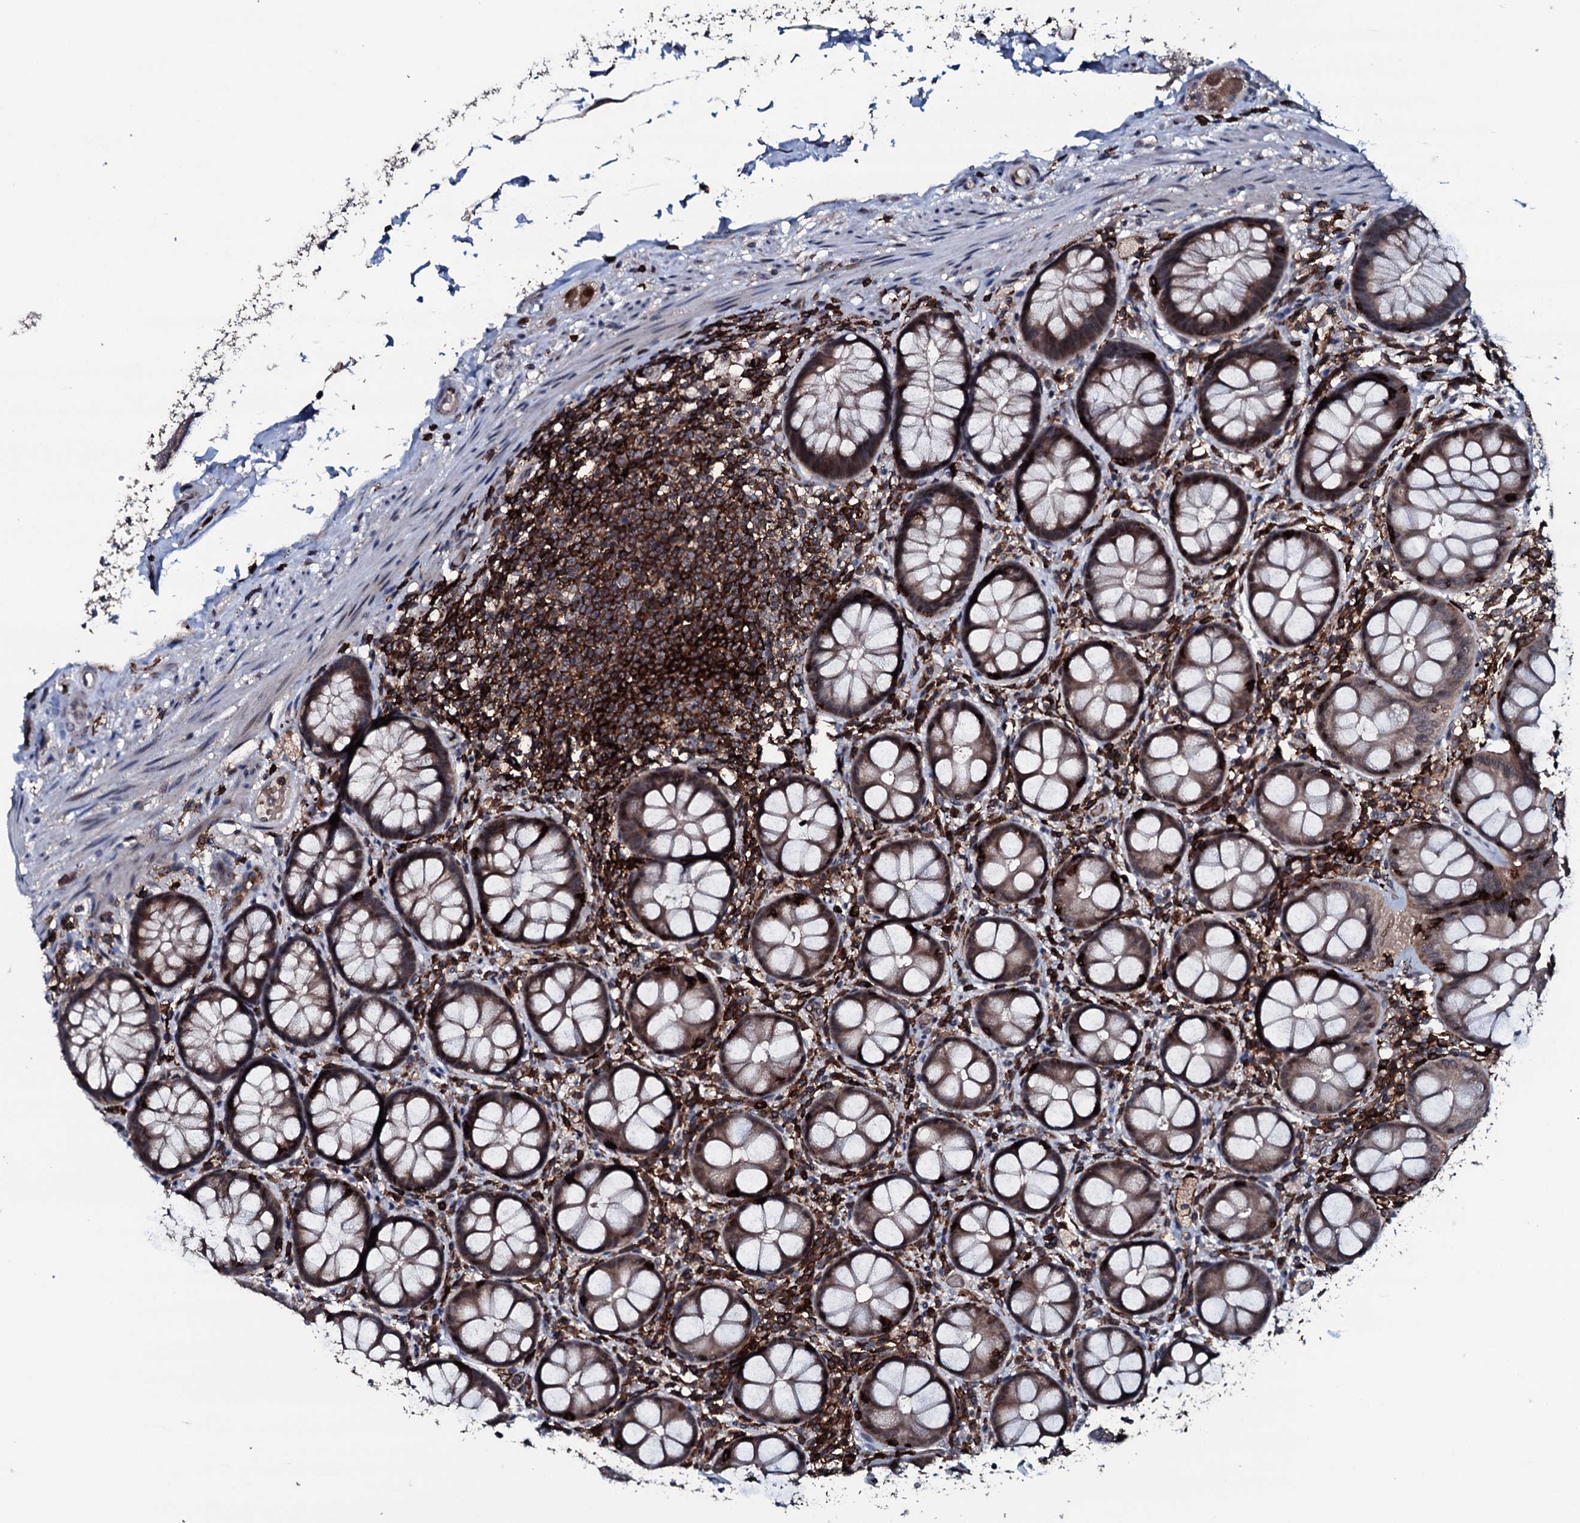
{"staining": {"intensity": "moderate", "quantity": ">75%", "location": "cytoplasmic/membranous,nuclear"}, "tissue": "rectum", "cell_type": "Glandular cells", "image_type": "normal", "snomed": [{"axis": "morphology", "description": "Normal tissue, NOS"}, {"axis": "topography", "description": "Rectum"}], "caption": "DAB (3,3'-diaminobenzidine) immunohistochemical staining of benign rectum reveals moderate cytoplasmic/membranous,nuclear protein staining in approximately >75% of glandular cells.", "gene": "OGFOD2", "patient": {"sex": "male", "age": 83}}